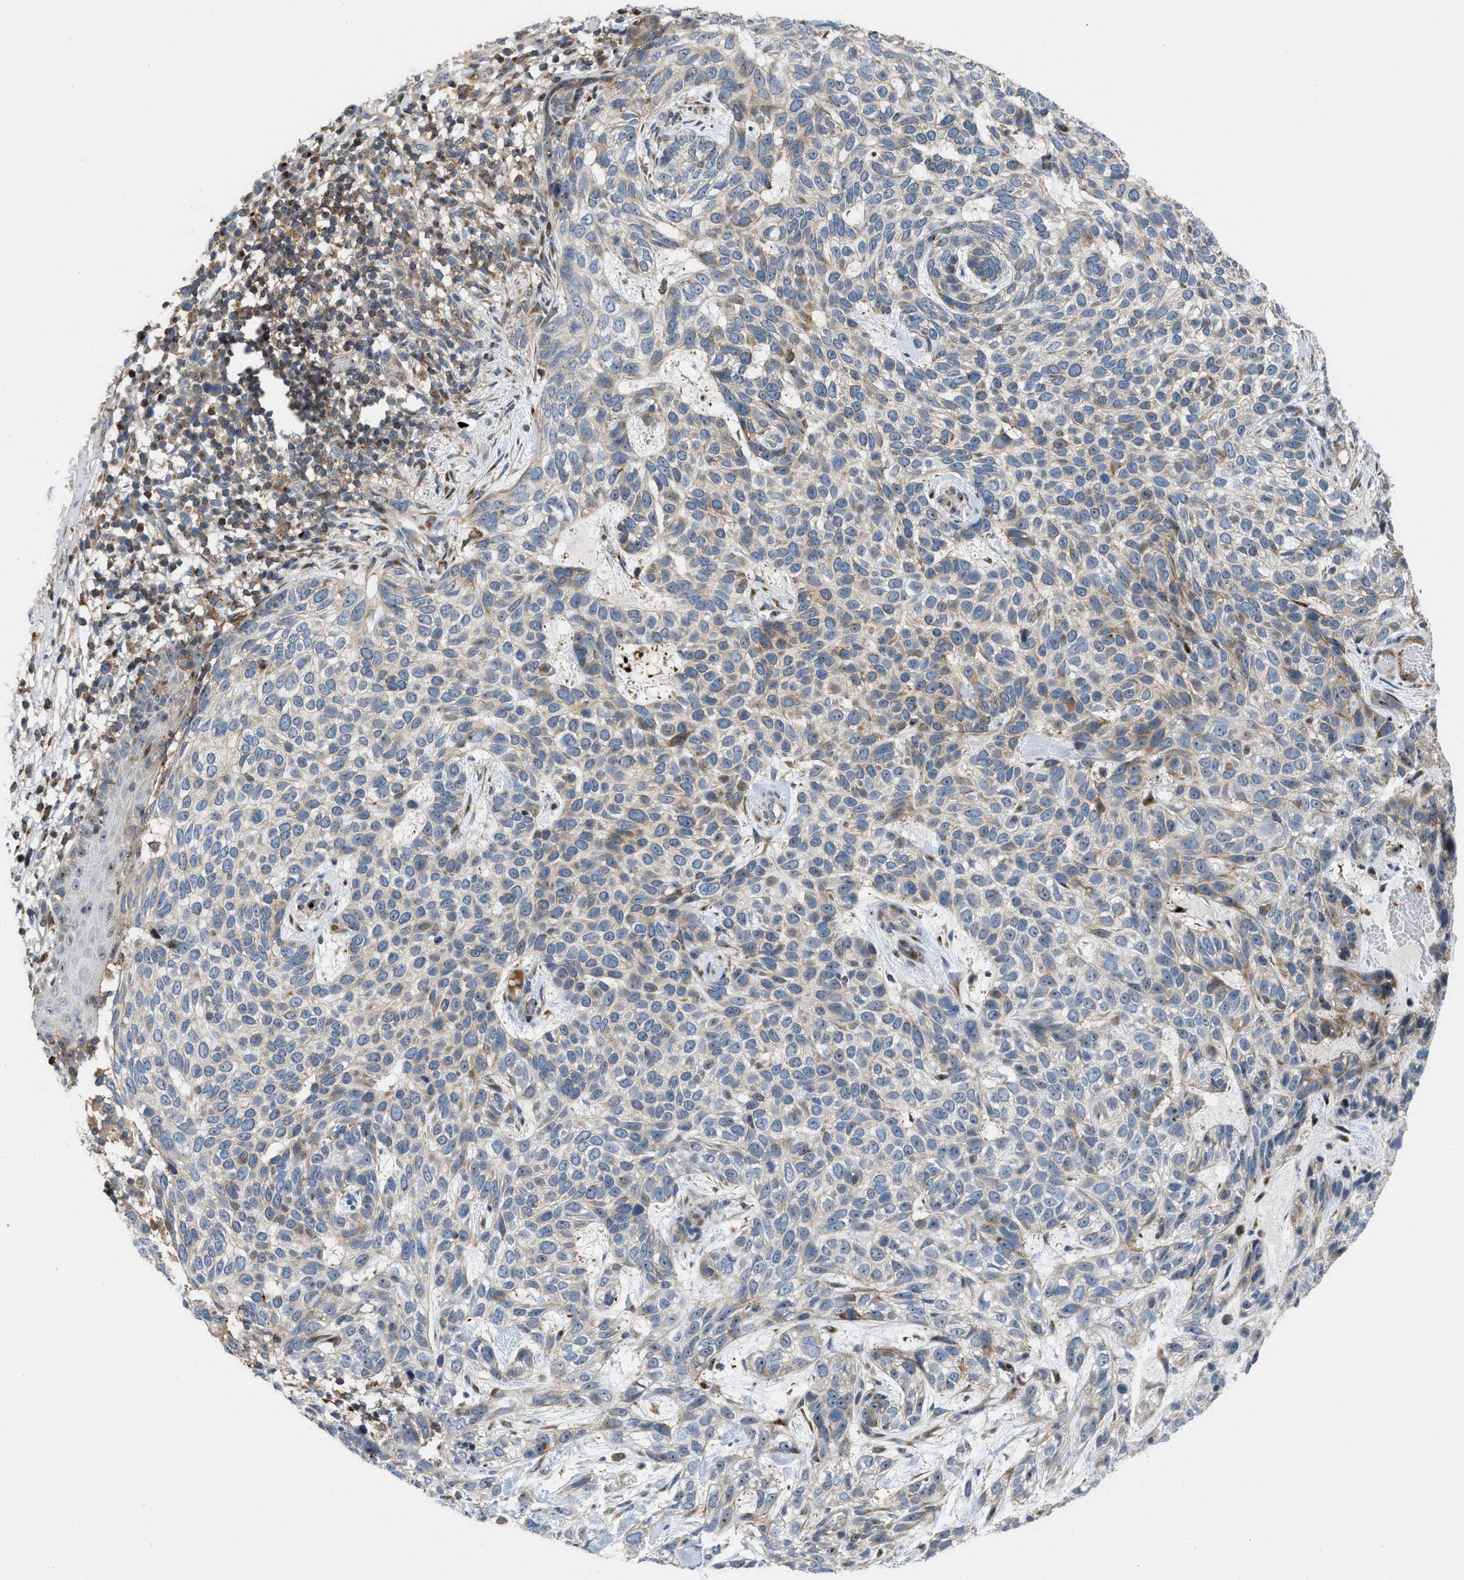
{"staining": {"intensity": "negative", "quantity": "none", "location": "none"}, "tissue": "skin cancer", "cell_type": "Tumor cells", "image_type": "cancer", "snomed": [{"axis": "morphology", "description": "Normal tissue, NOS"}, {"axis": "morphology", "description": "Basal cell carcinoma"}, {"axis": "topography", "description": "Skin"}], "caption": "Histopathology image shows no protein expression in tumor cells of skin cancer (basal cell carcinoma) tissue.", "gene": "DIPK1A", "patient": {"sex": "male", "age": 79}}